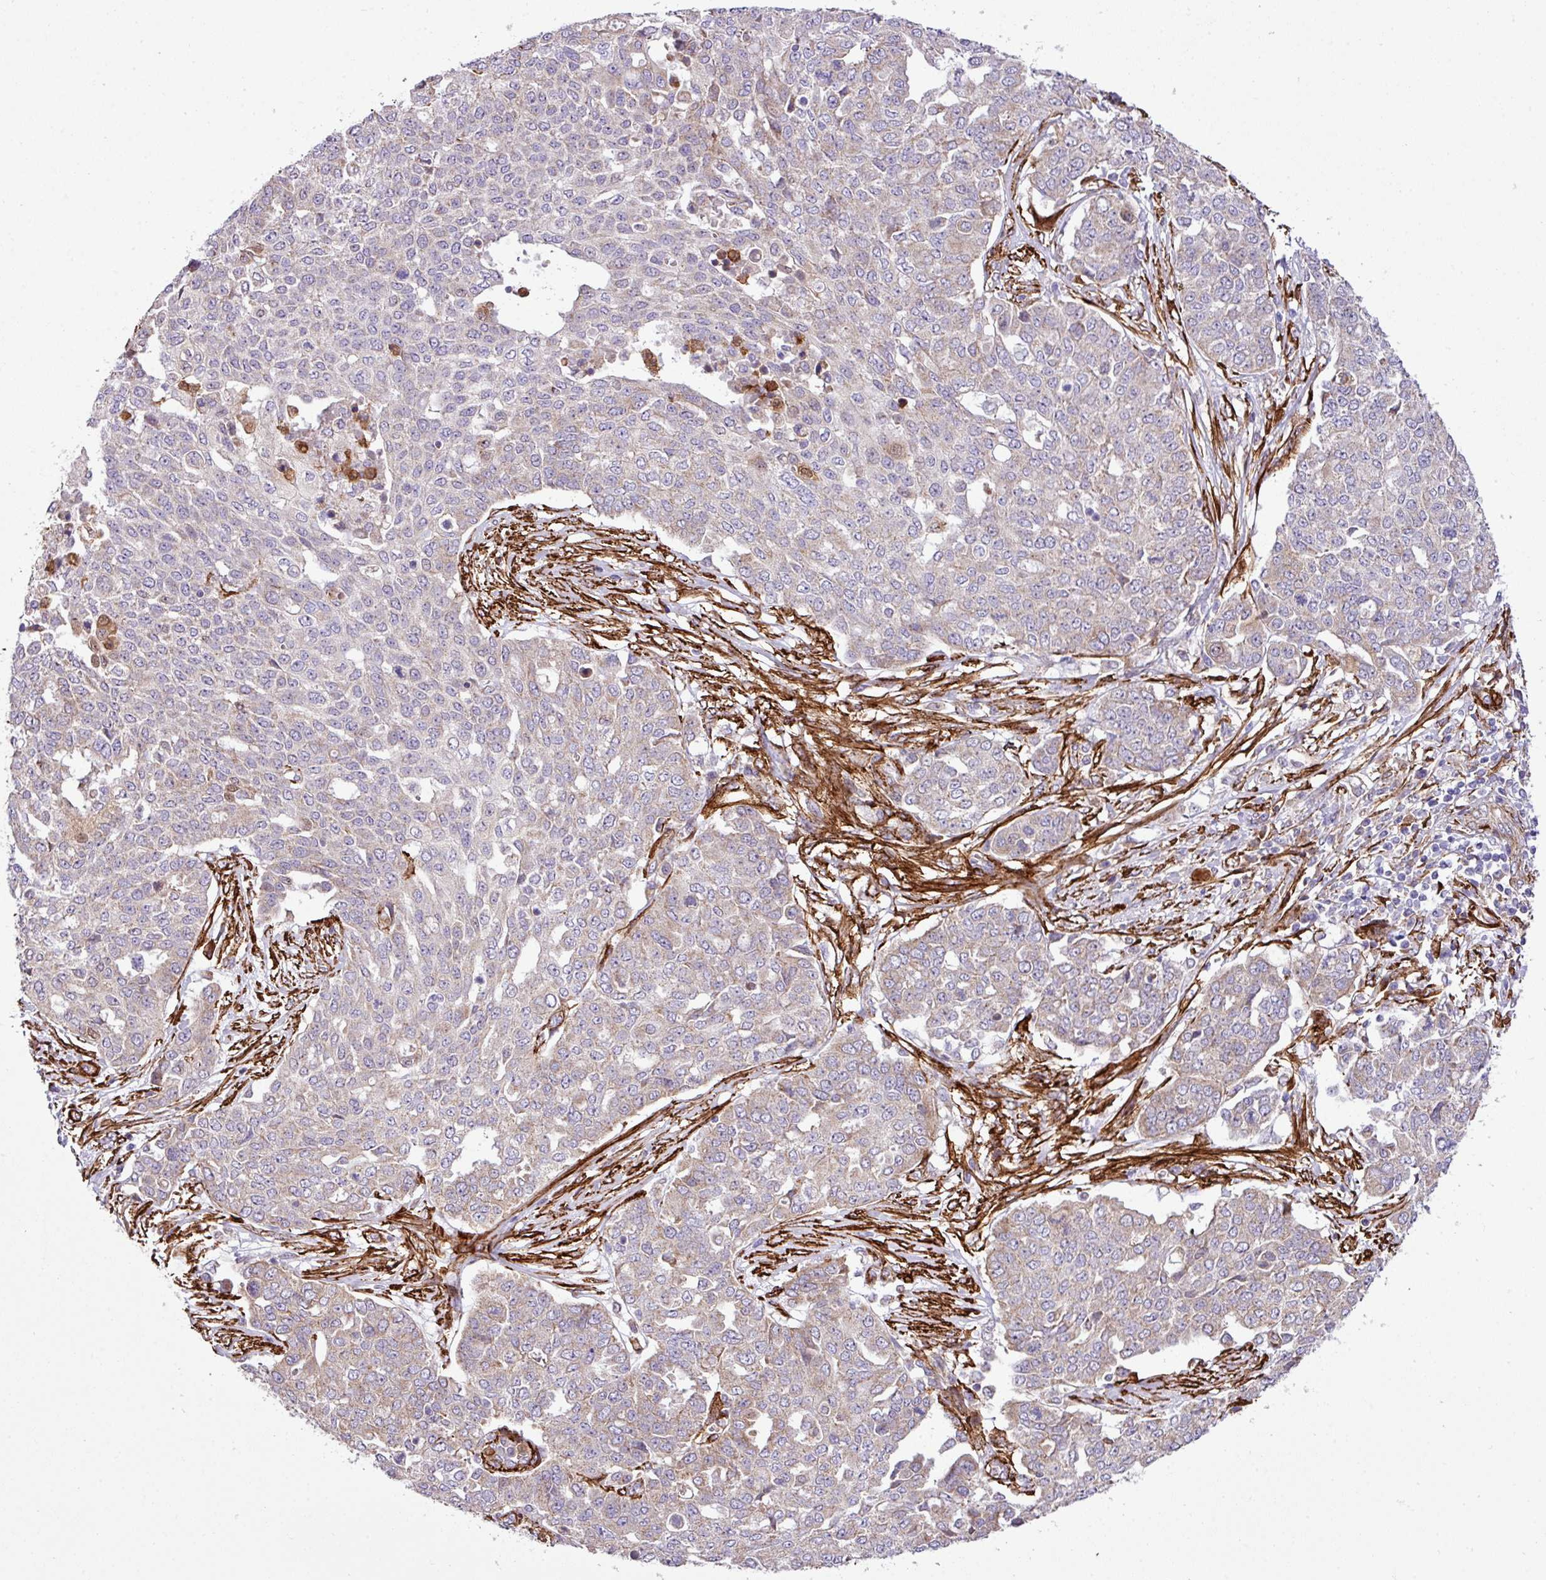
{"staining": {"intensity": "weak", "quantity": "25%-75%", "location": "cytoplasmic/membranous"}, "tissue": "ovarian cancer", "cell_type": "Tumor cells", "image_type": "cancer", "snomed": [{"axis": "morphology", "description": "Cystadenocarcinoma, serous, NOS"}, {"axis": "topography", "description": "Soft tissue"}, {"axis": "topography", "description": "Ovary"}], "caption": "Immunohistochemistry staining of ovarian cancer (serous cystadenocarcinoma), which displays low levels of weak cytoplasmic/membranous positivity in about 25%-75% of tumor cells indicating weak cytoplasmic/membranous protein positivity. The staining was performed using DAB (brown) for protein detection and nuclei were counterstained in hematoxylin (blue).", "gene": "FAM47E", "patient": {"sex": "female", "age": 57}}